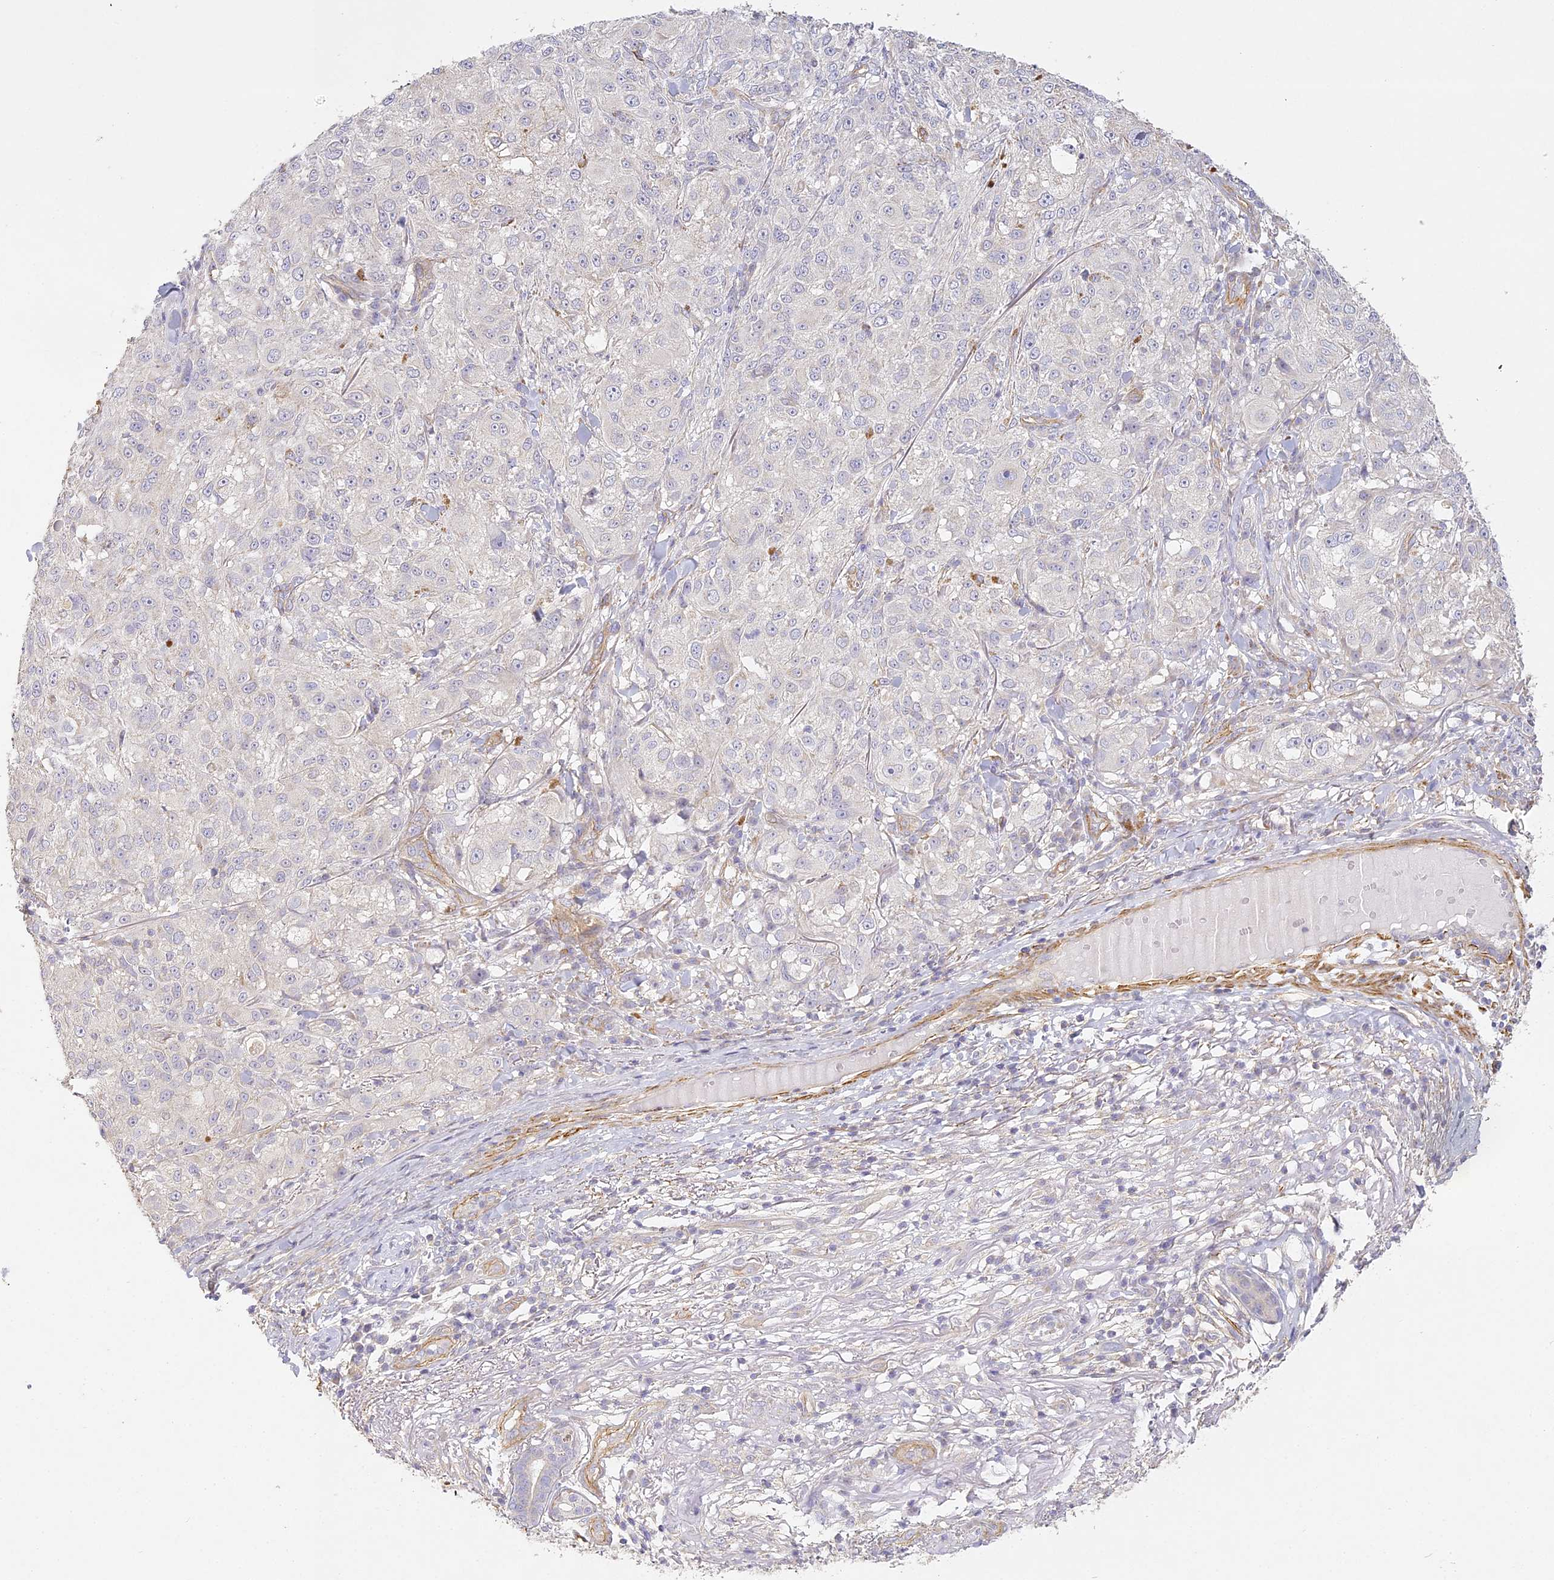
{"staining": {"intensity": "negative", "quantity": "none", "location": "none"}, "tissue": "melanoma", "cell_type": "Tumor cells", "image_type": "cancer", "snomed": [{"axis": "morphology", "description": "Necrosis, NOS"}, {"axis": "morphology", "description": "Malignant melanoma, NOS"}, {"axis": "topography", "description": "Skin"}], "caption": "IHC of melanoma exhibits no staining in tumor cells.", "gene": "MED28", "patient": {"sex": "female", "age": 87}}